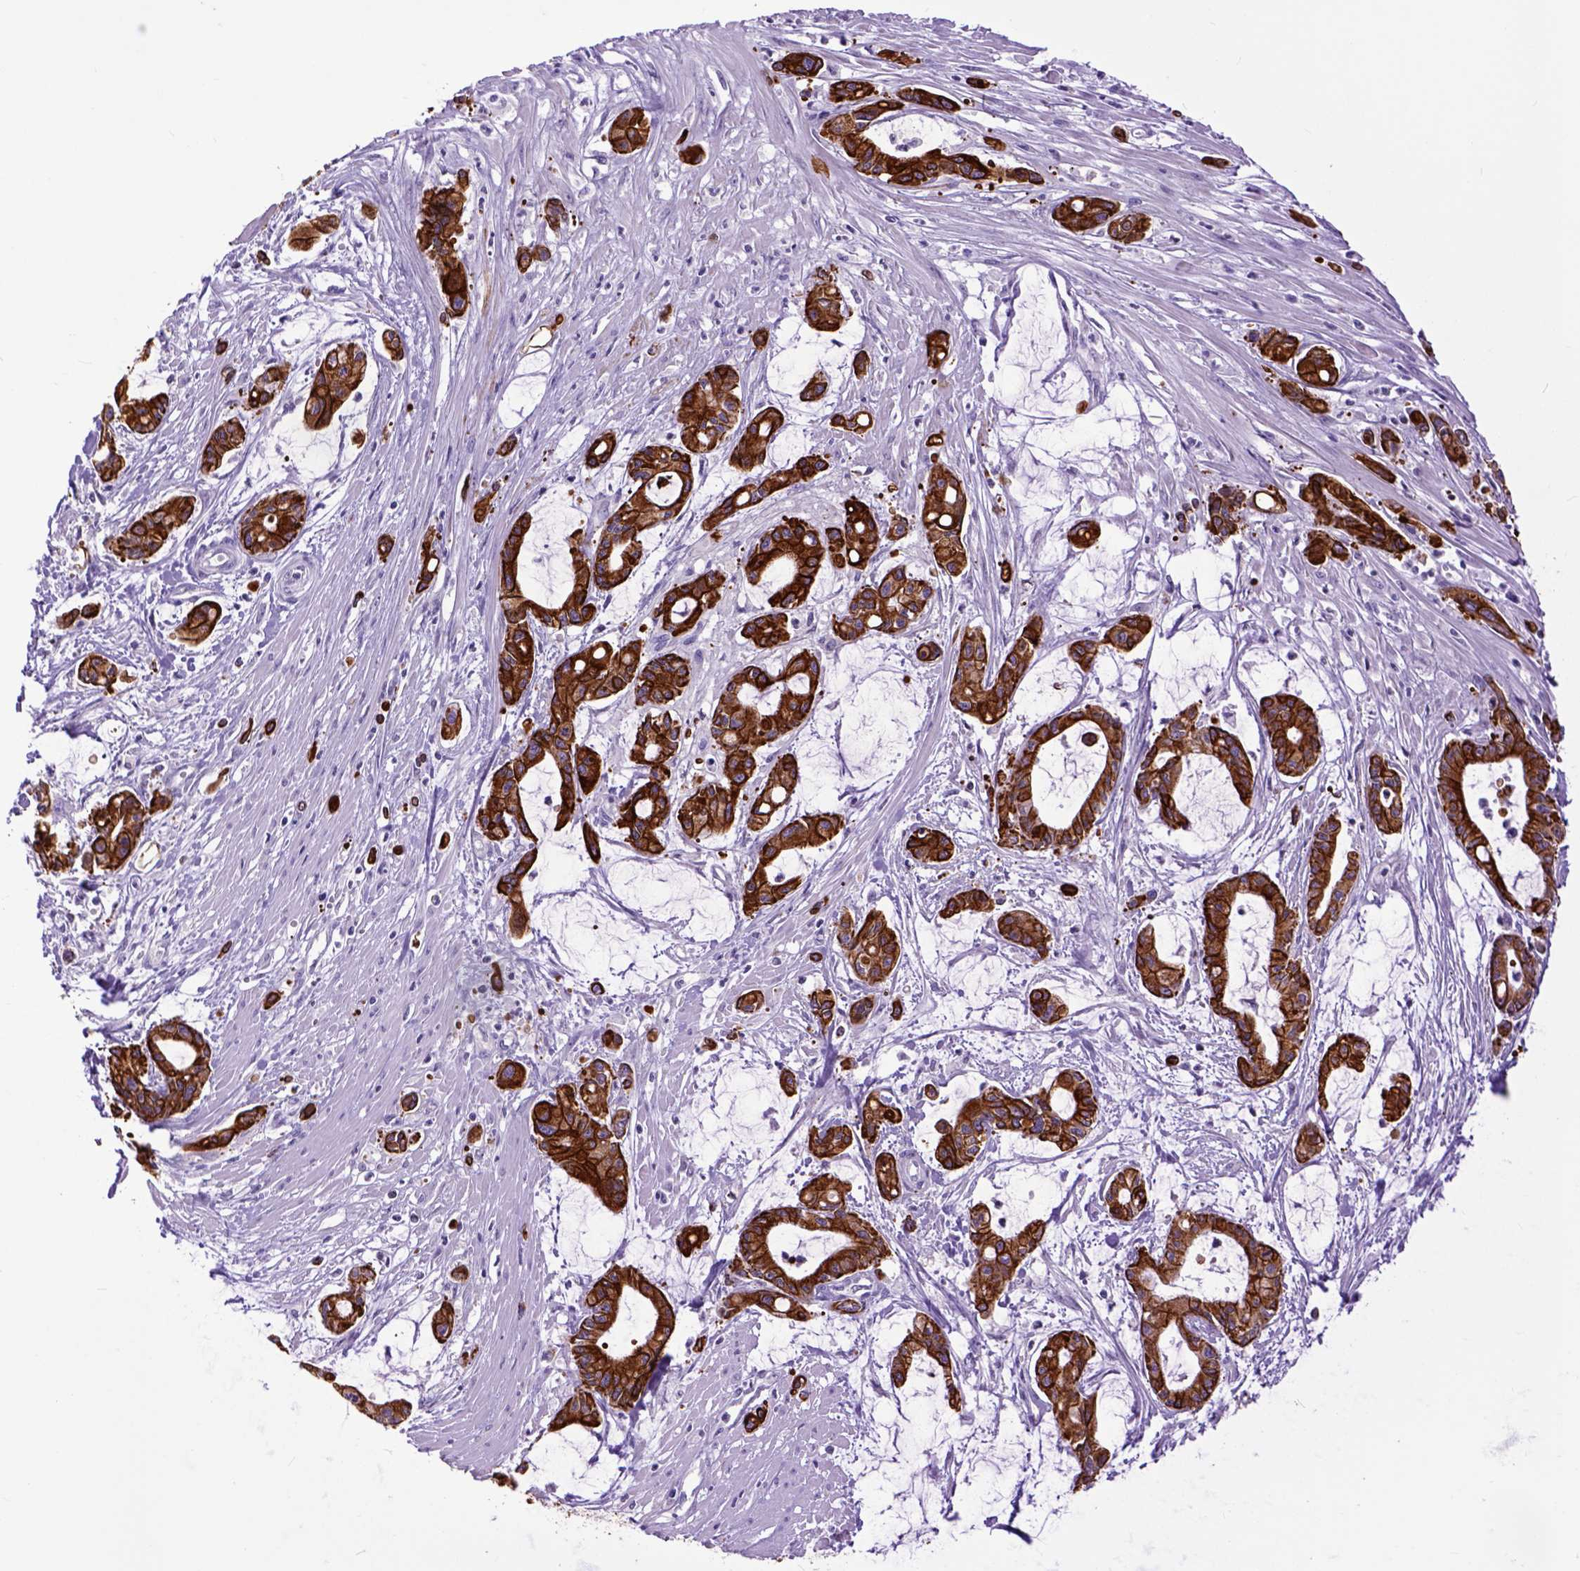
{"staining": {"intensity": "strong", "quantity": ">75%", "location": "cytoplasmic/membranous"}, "tissue": "pancreatic cancer", "cell_type": "Tumor cells", "image_type": "cancer", "snomed": [{"axis": "morphology", "description": "Adenocarcinoma, NOS"}, {"axis": "topography", "description": "Pancreas"}], "caption": "Immunohistochemistry (IHC) photomicrograph of pancreatic cancer (adenocarcinoma) stained for a protein (brown), which shows high levels of strong cytoplasmic/membranous positivity in about >75% of tumor cells.", "gene": "RAB25", "patient": {"sex": "male", "age": 48}}